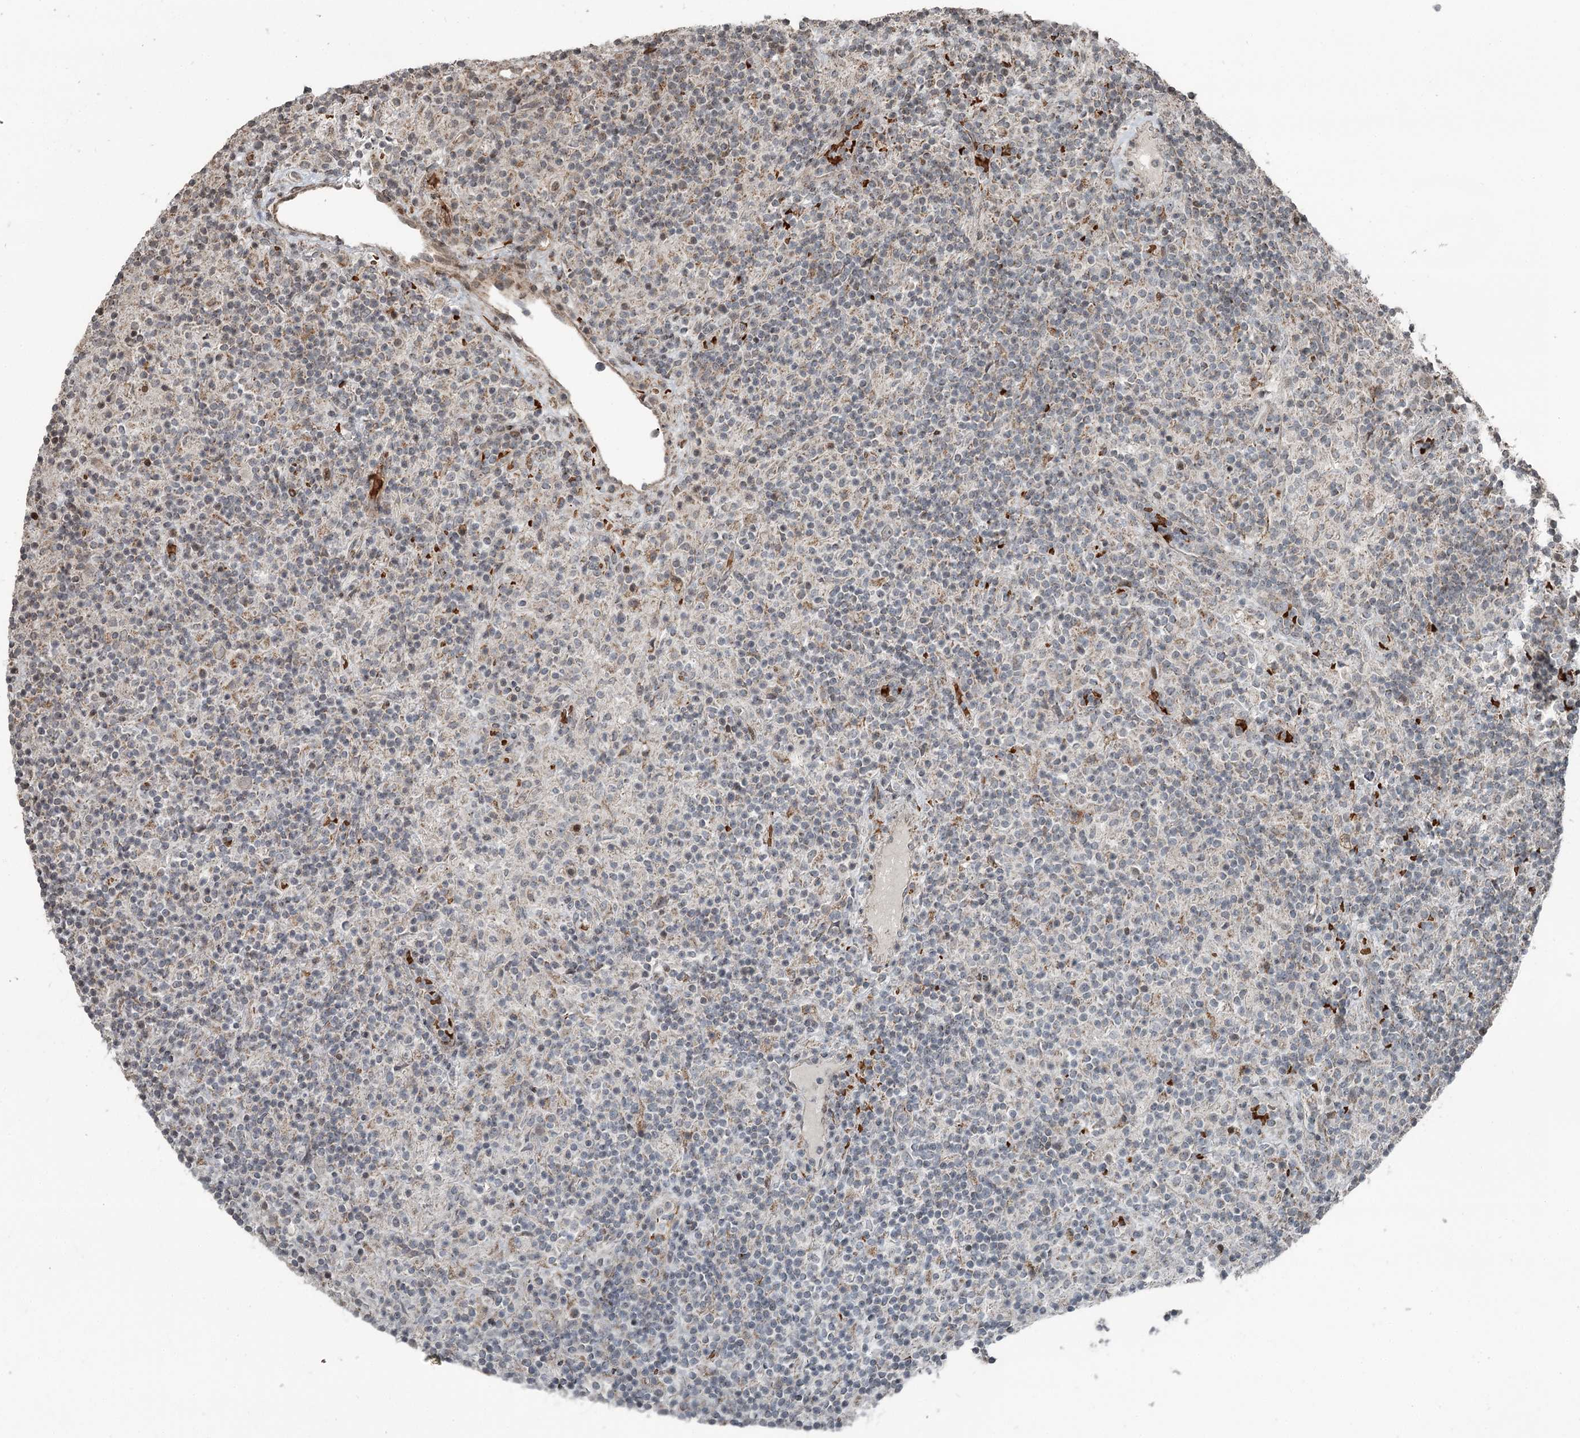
{"staining": {"intensity": "negative", "quantity": "none", "location": "none"}, "tissue": "lymphoma", "cell_type": "Tumor cells", "image_type": "cancer", "snomed": [{"axis": "morphology", "description": "Hodgkin's disease, NOS"}, {"axis": "topography", "description": "Lymph node"}], "caption": "Immunohistochemistry photomicrograph of human lymphoma stained for a protein (brown), which demonstrates no expression in tumor cells. (DAB immunohistochemistry (IHC) visualized using brightfield microscopy, high magnification).", "gene": "RASSF8", "patient": {"sex": "male", "age": 70}}